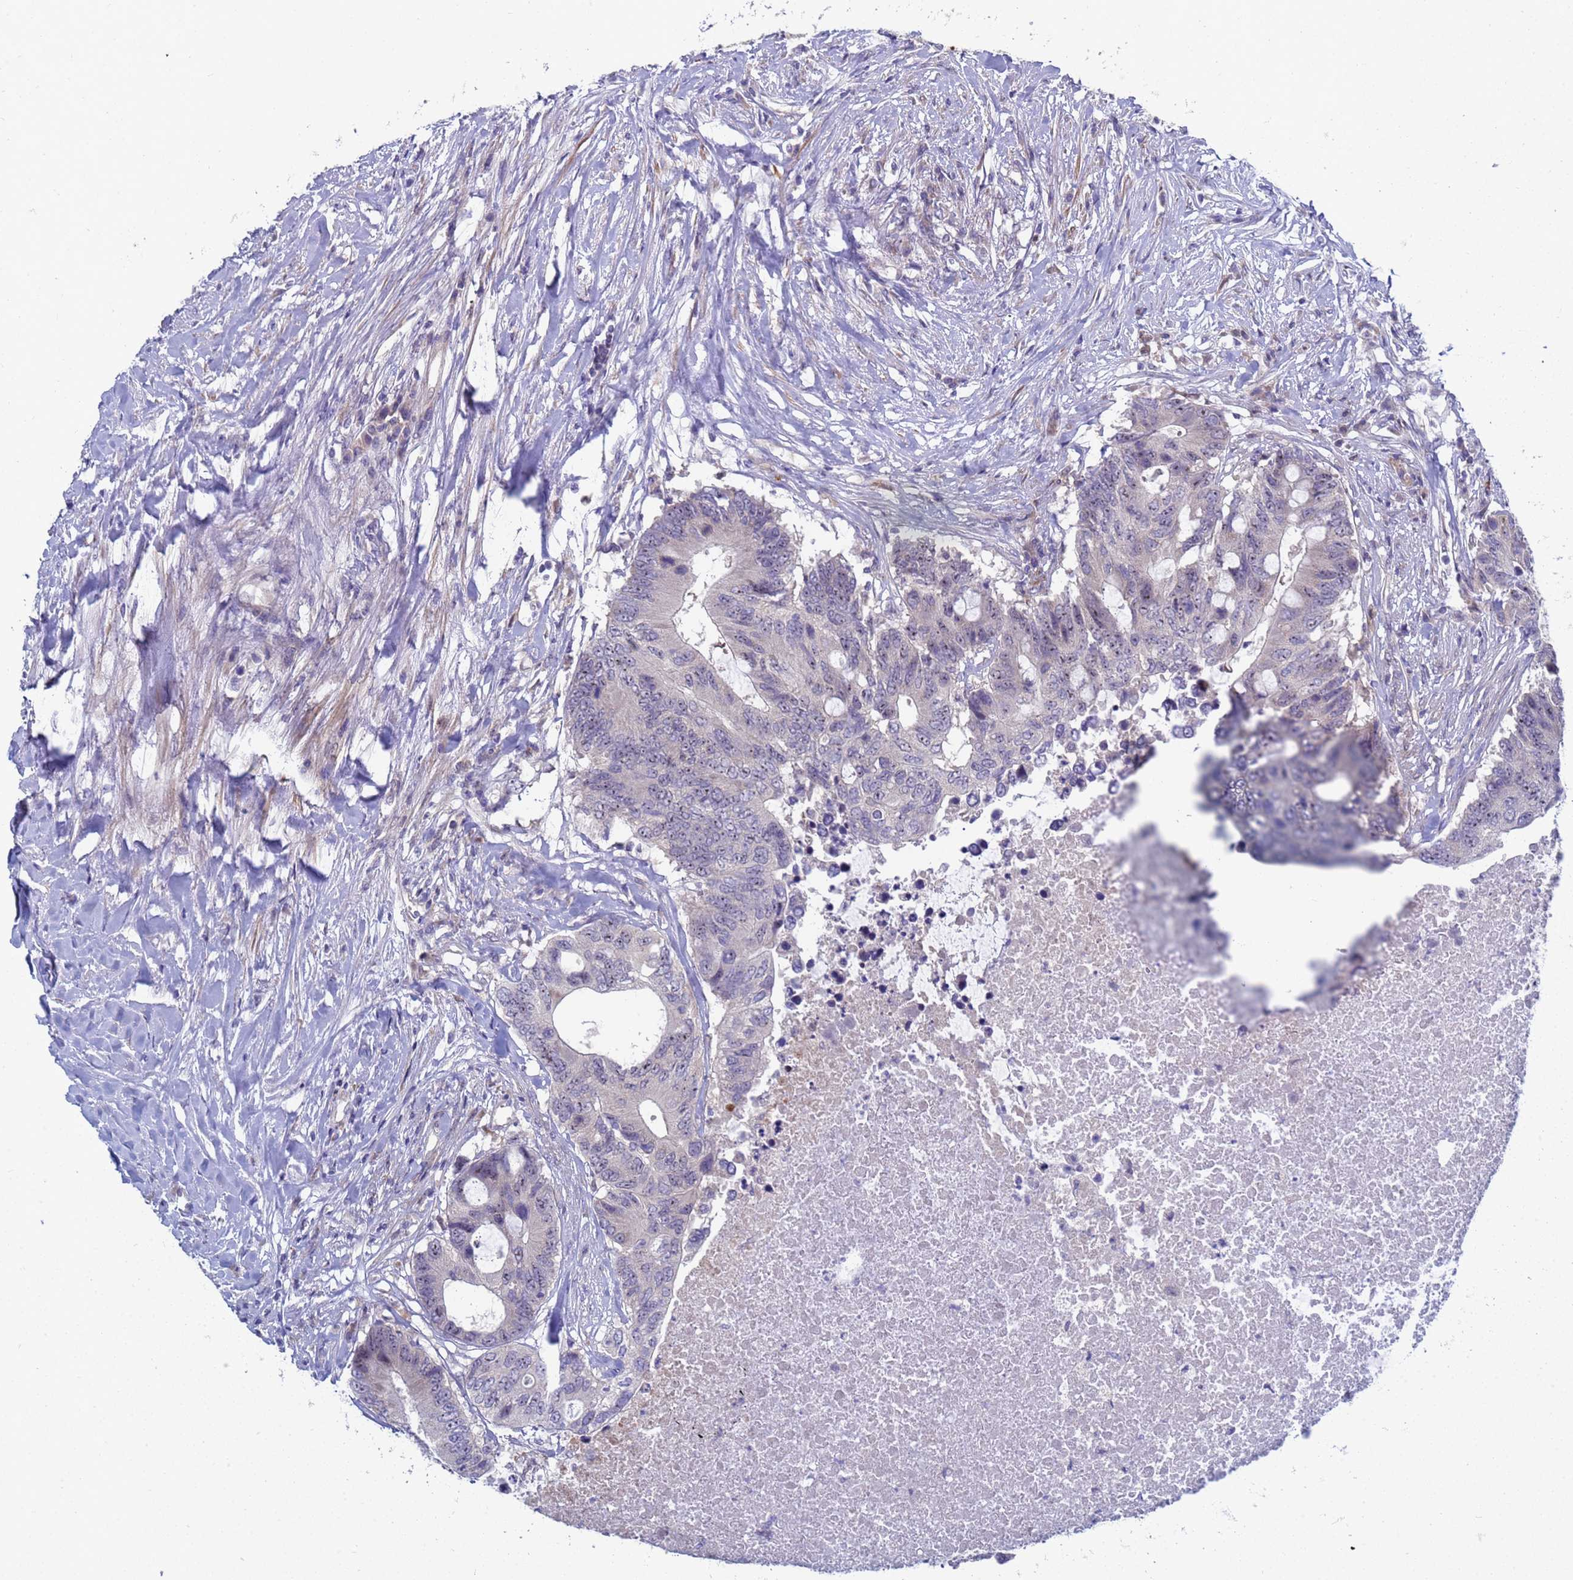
{"staining": {"intensity": "negative", "quantity": "none", "location": "none"}, "tissue": "colorectal cancer", "cell_type": "Tumor cells", "image_type": "cancer", "snomed": [{"axis": "morphology", "description": "Adenocarcinoma, NOS"}, {"axis": "topography", "description": "Colon"}], "caption": "Immunohistochemistry (IHC) image of human colorectal cancer stained for a protein (brown), which demonstrates no staining in tumor cells. (Immunohistochemistry, brightfield microscopy, high magnification).", "gene": "ENOSF1", "patient": {"sex": "male", "age": 71}}